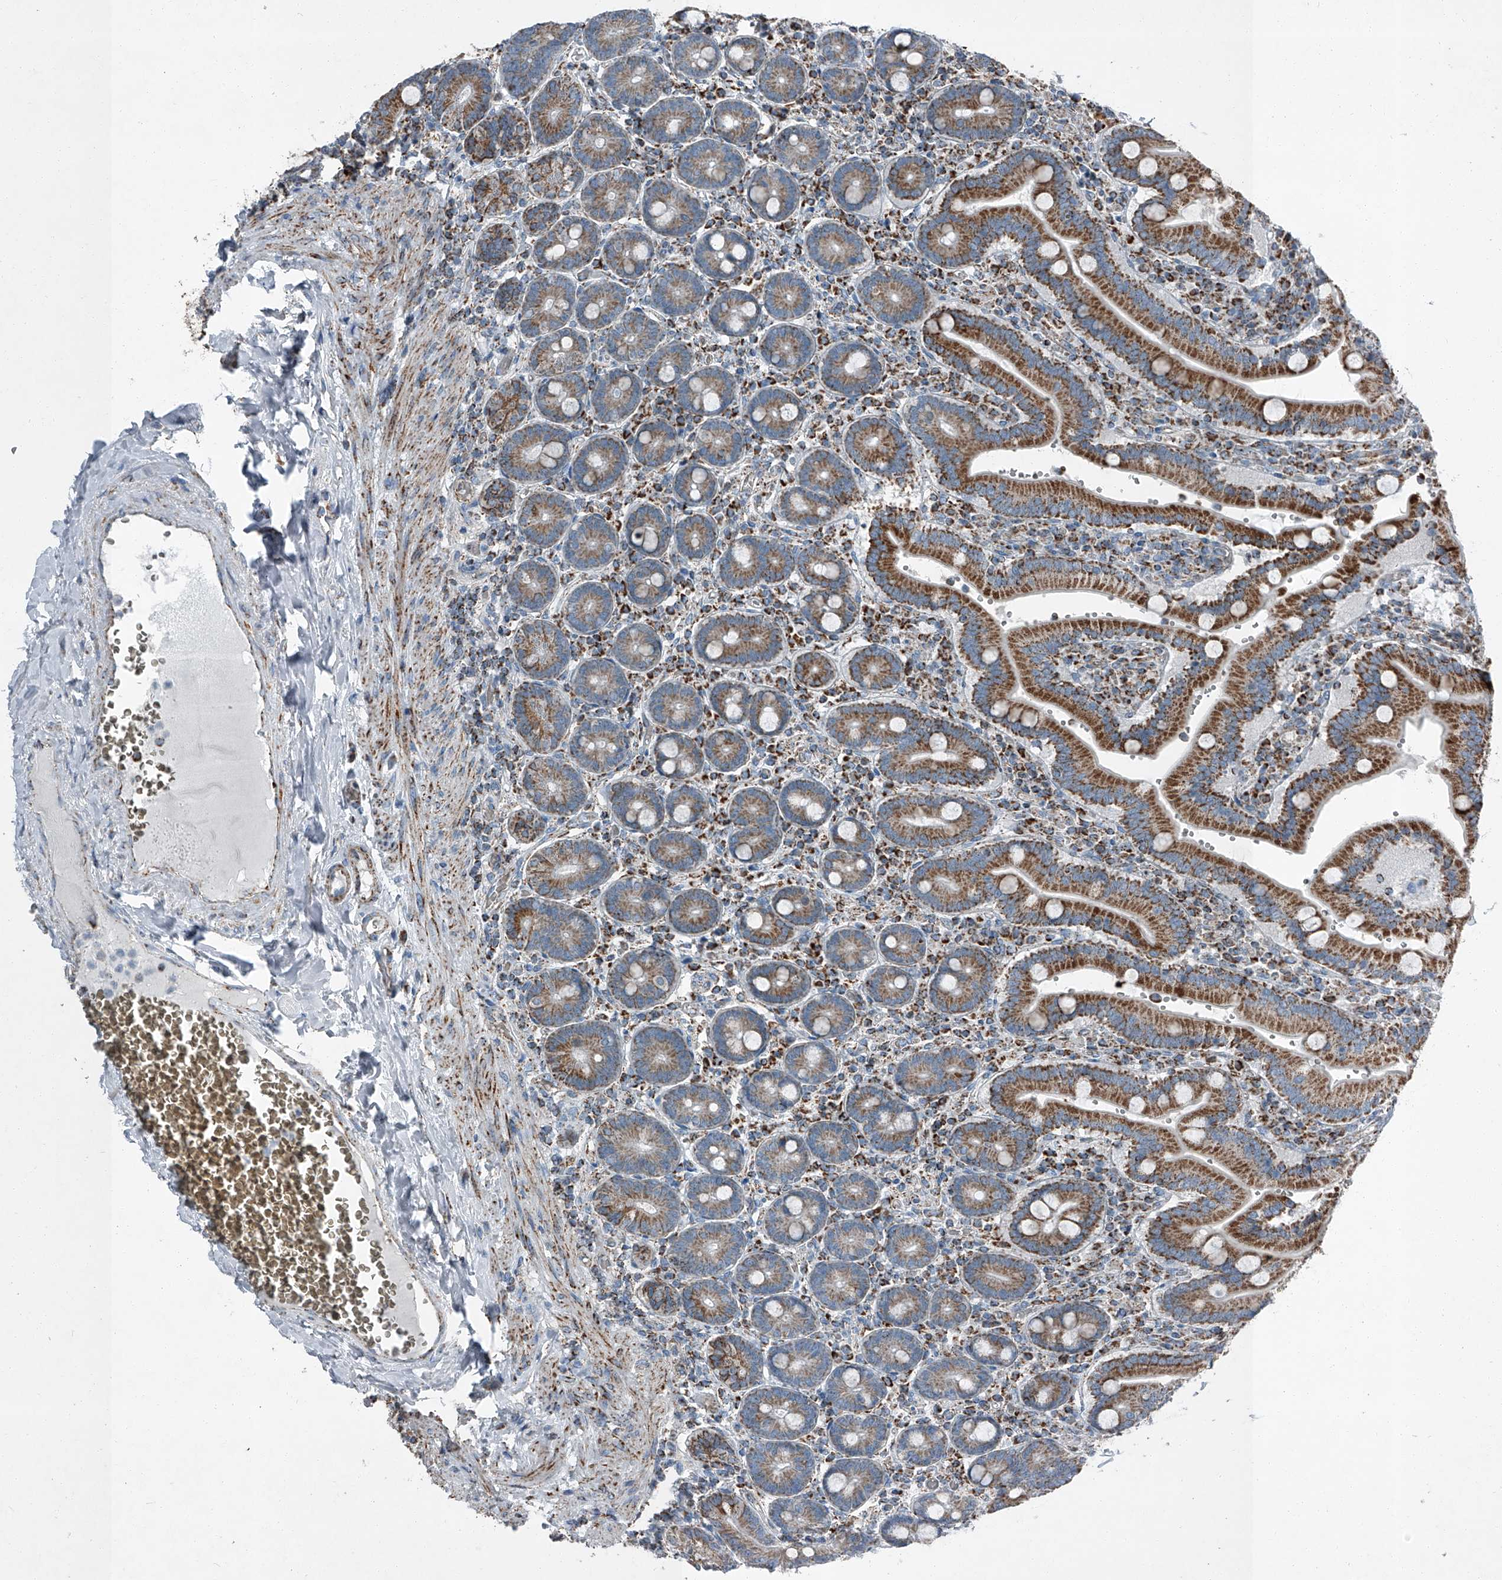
{"staining": {"intensity": "strong", "quantity": "25%-75%", "location": "cytoplasmic/membranous"}, "tissue": "duodenum", "cell_type": "Glandular cells", "image_type": "normal", "snomed": [{"axis": "morphology", "description": "Normal tissue, NOS"}, {"axis": "topography", "description": "Duodenum"}], "caption": "High-magnification brightfield microscopy of unremarkable duodenum stained with DAB (3,3'-diaminobenzidine) (brown) and counterstained with hematoxylin (blue). glandular cells exhibit strong cytoplasmic/membranous positivity is present in about25%-75% of cells.", "gene": "CHRNA7", "patient": {"sex": "female", "age": 62}}